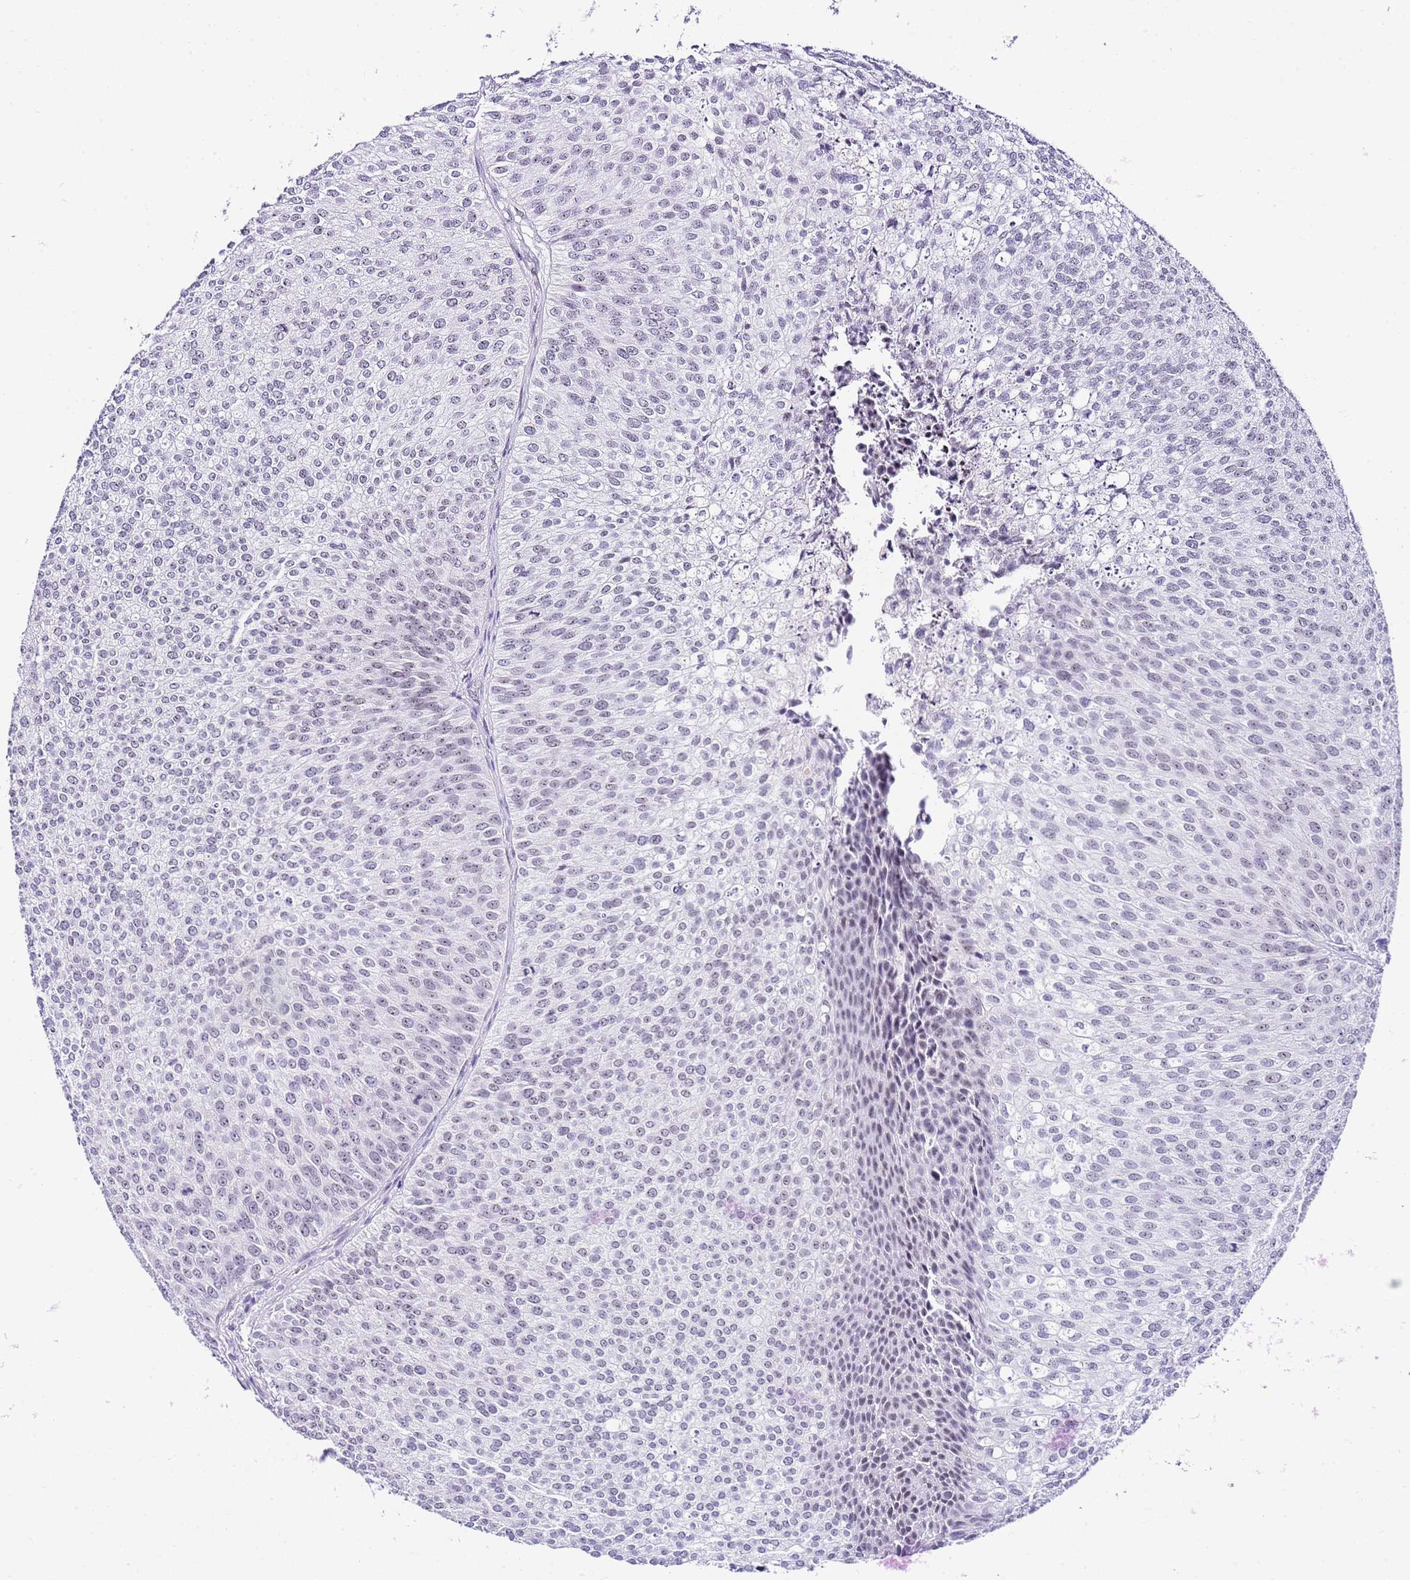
{"staining": {"intensity": "negative", "quantity": "none", "location": "none"}, "tissue": "urothelial cancer", "cell_type": "Tumor cells", "image_type": "cancer", "snomed": [{"axis": "morphology", "description": "Urothelial carcinoma, Low grade"}, {"axis": "topography", "description": "Urinary bladder"}], "caption": "Immunohistochemistry (IHC) histopathology image of neoplastic tissue: human low-grade urothelial carcinoma stained with DAB reveals no significant protein expression in tumor cells.", "gene": "NOP56", "patient": {"sex": "male", "age": 84}}